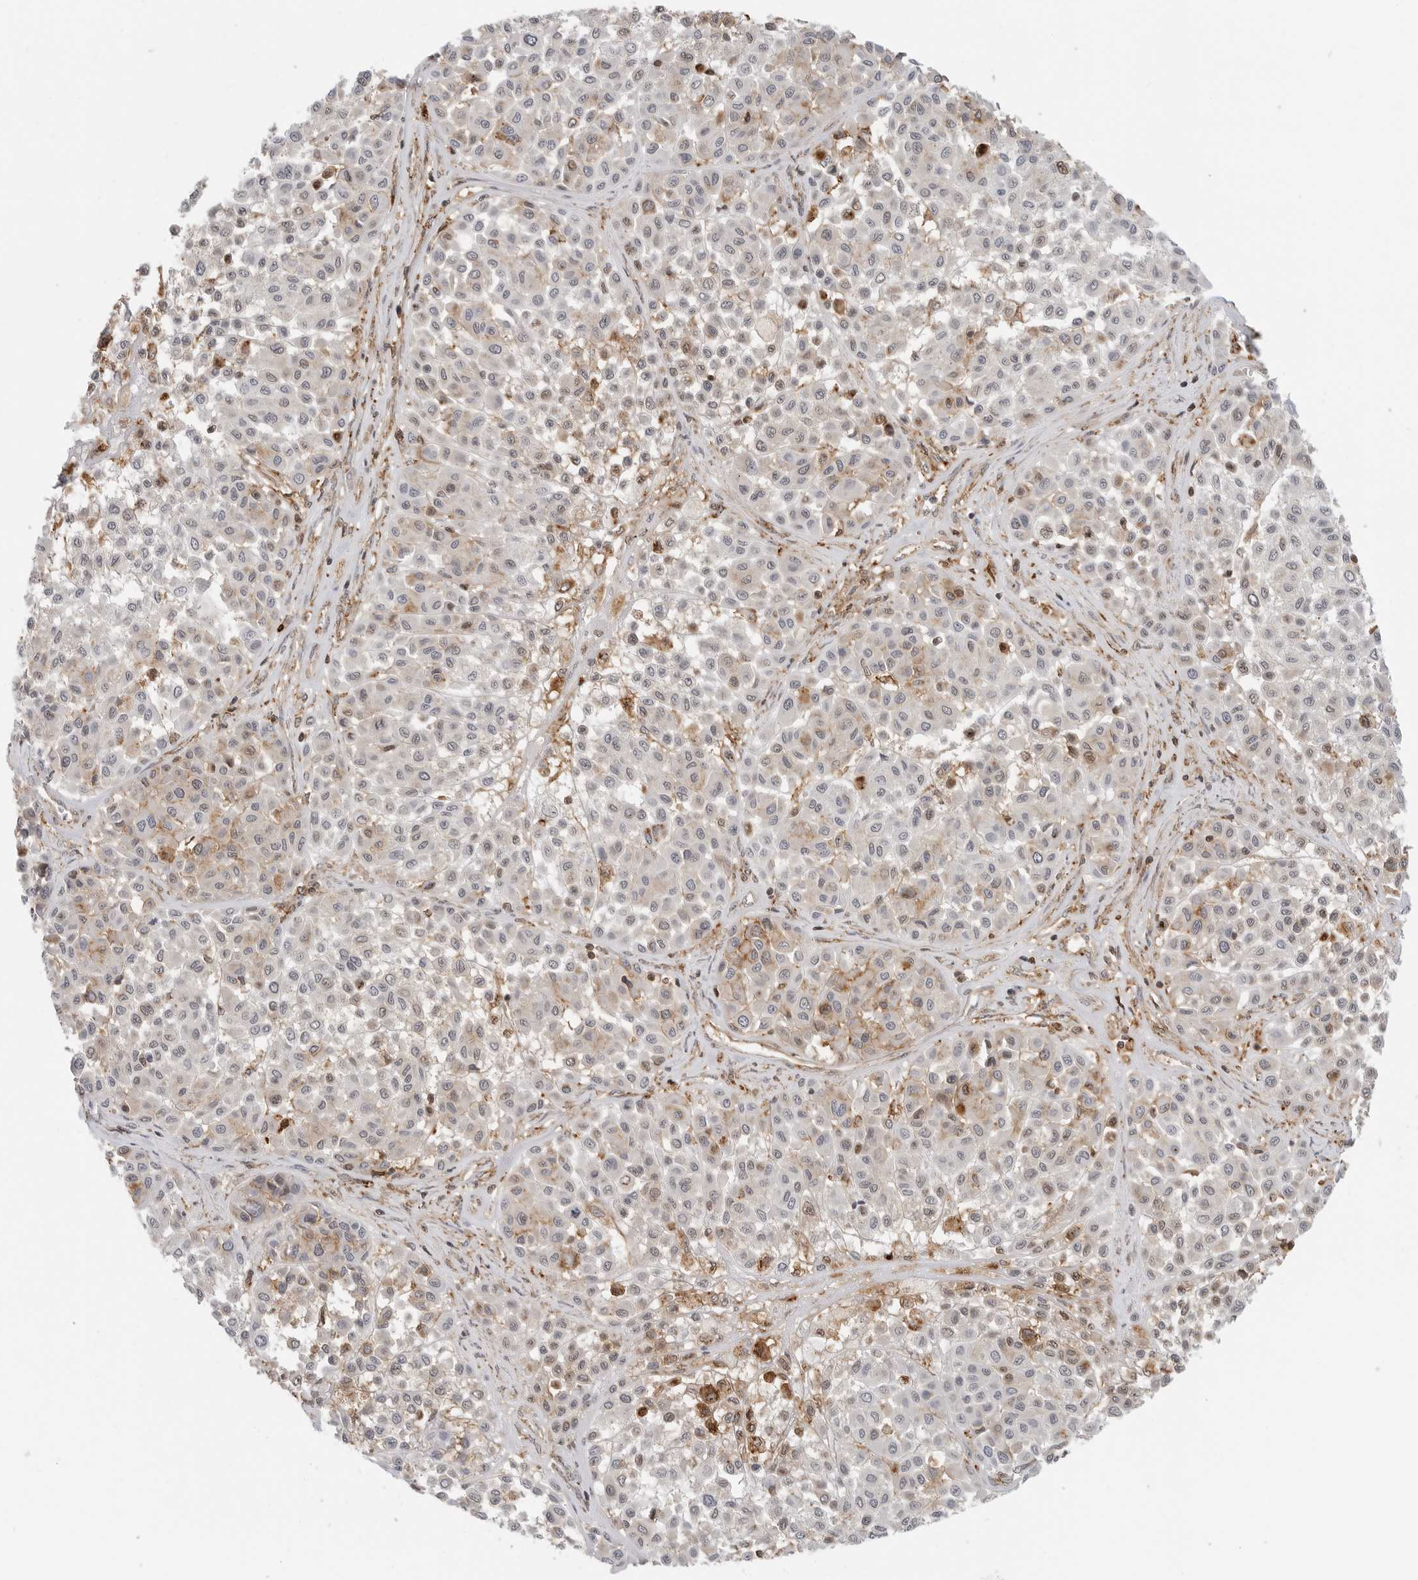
{"staining": {"intensity": "negative", "quantity": "none", "location": "none"}, "tissue": "melanoma", "cell_type": "Tumor cells", "image_type": "cancer", "snomed": [{"axis": "morphology", "description": "Malignant melanoma, Metastatic site"}, {"axis": "topography", "description": "Soft tissue"}], "caption": "An immunohistochemistry (IHC) photomicrograph of malignant melanoma (metastatic site) is shown. There is no staining in tumor cells of malignant melanoma (metastatic site).", "gene": "ANXA11", "patient": {"sex": "male", "age": 41}}